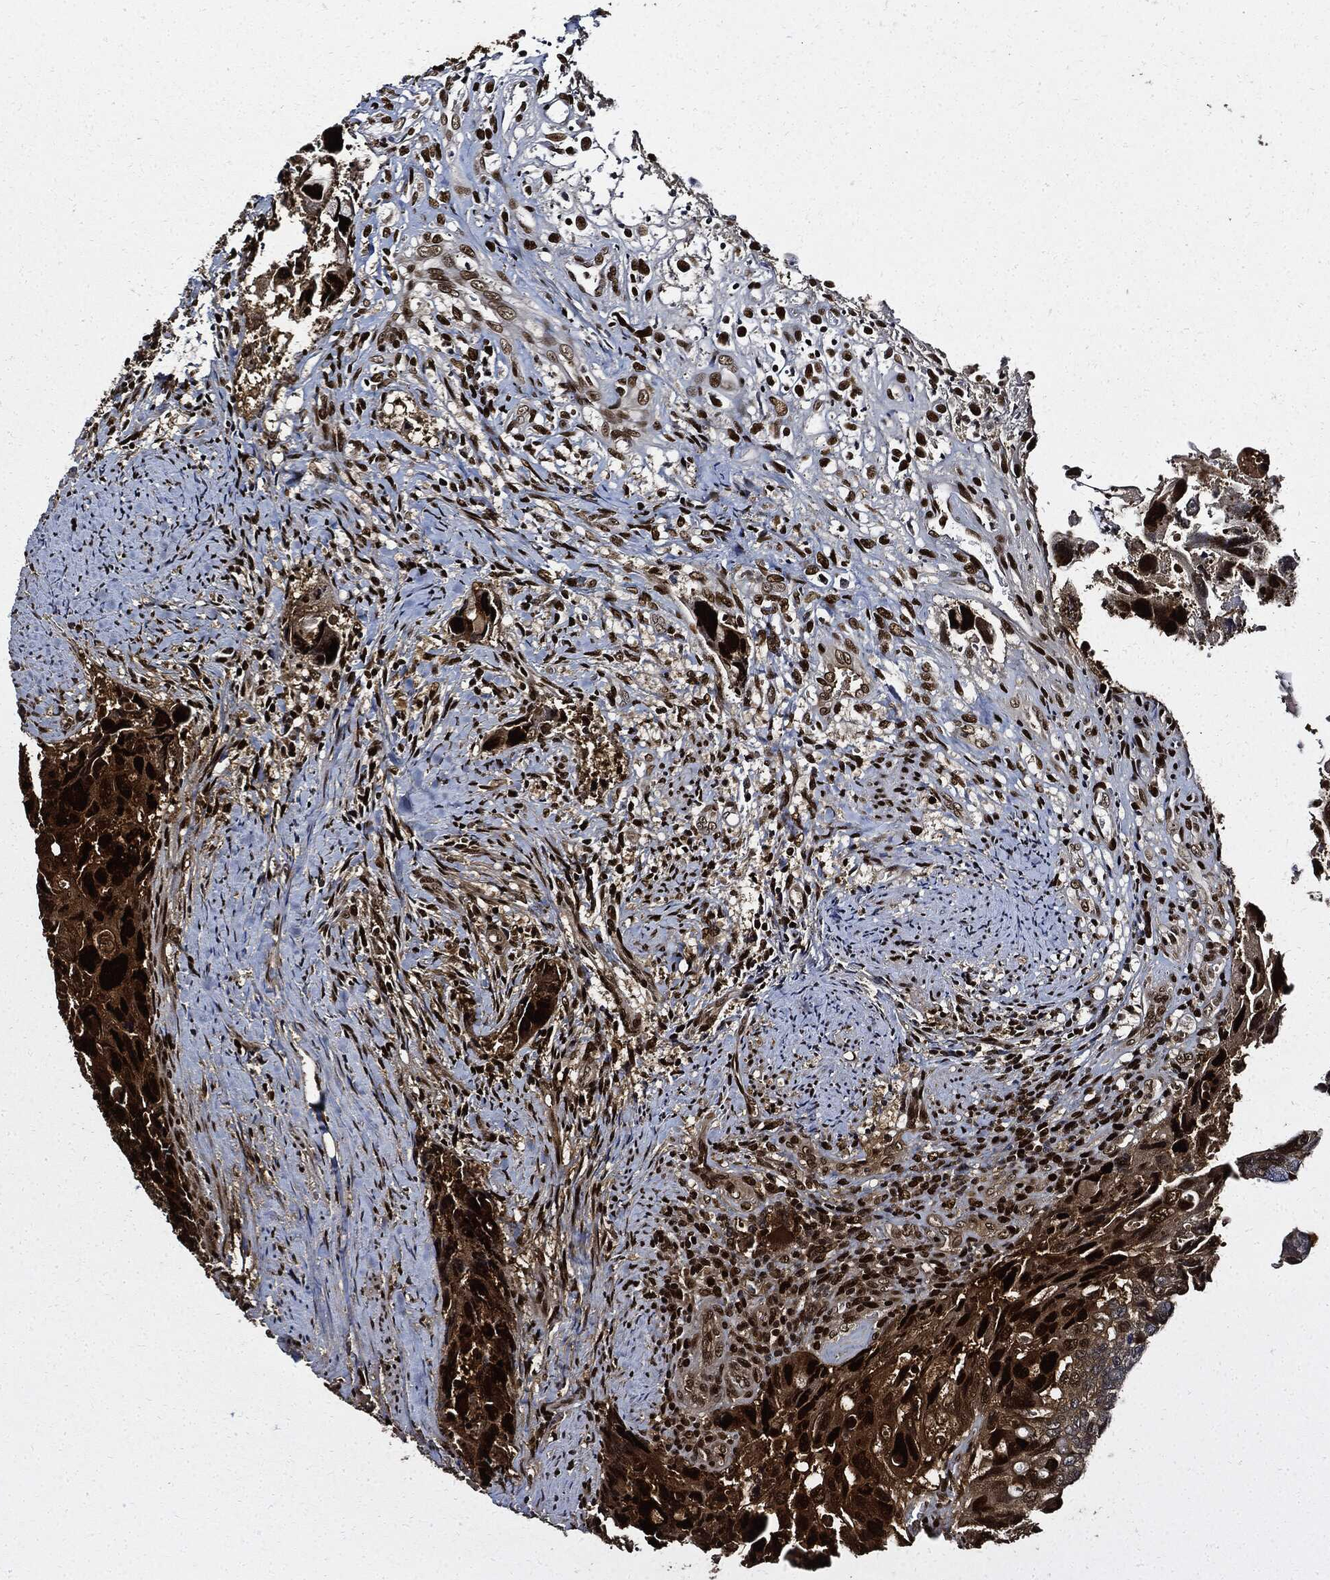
{"staining": {"intensity": "strong", "quantity": ">75%", "location": "nuclear"}, "tissue": "colorectal cancer", "cell_type": "Tumor cells", "image_type": "cancer", "snomed": [{"axis": "morphology", "description": "Adenocarcinoma, NOS"}, {"axis": "topography", "description": "Rectum"}], "caption": "Colorectal adenocarcinoma stained for a protein (brown) shows strong nuclear positive staining in about >75% of tumor cells.", "gene": "PCNA", "patient": {"sex": "male", "age": 62}}